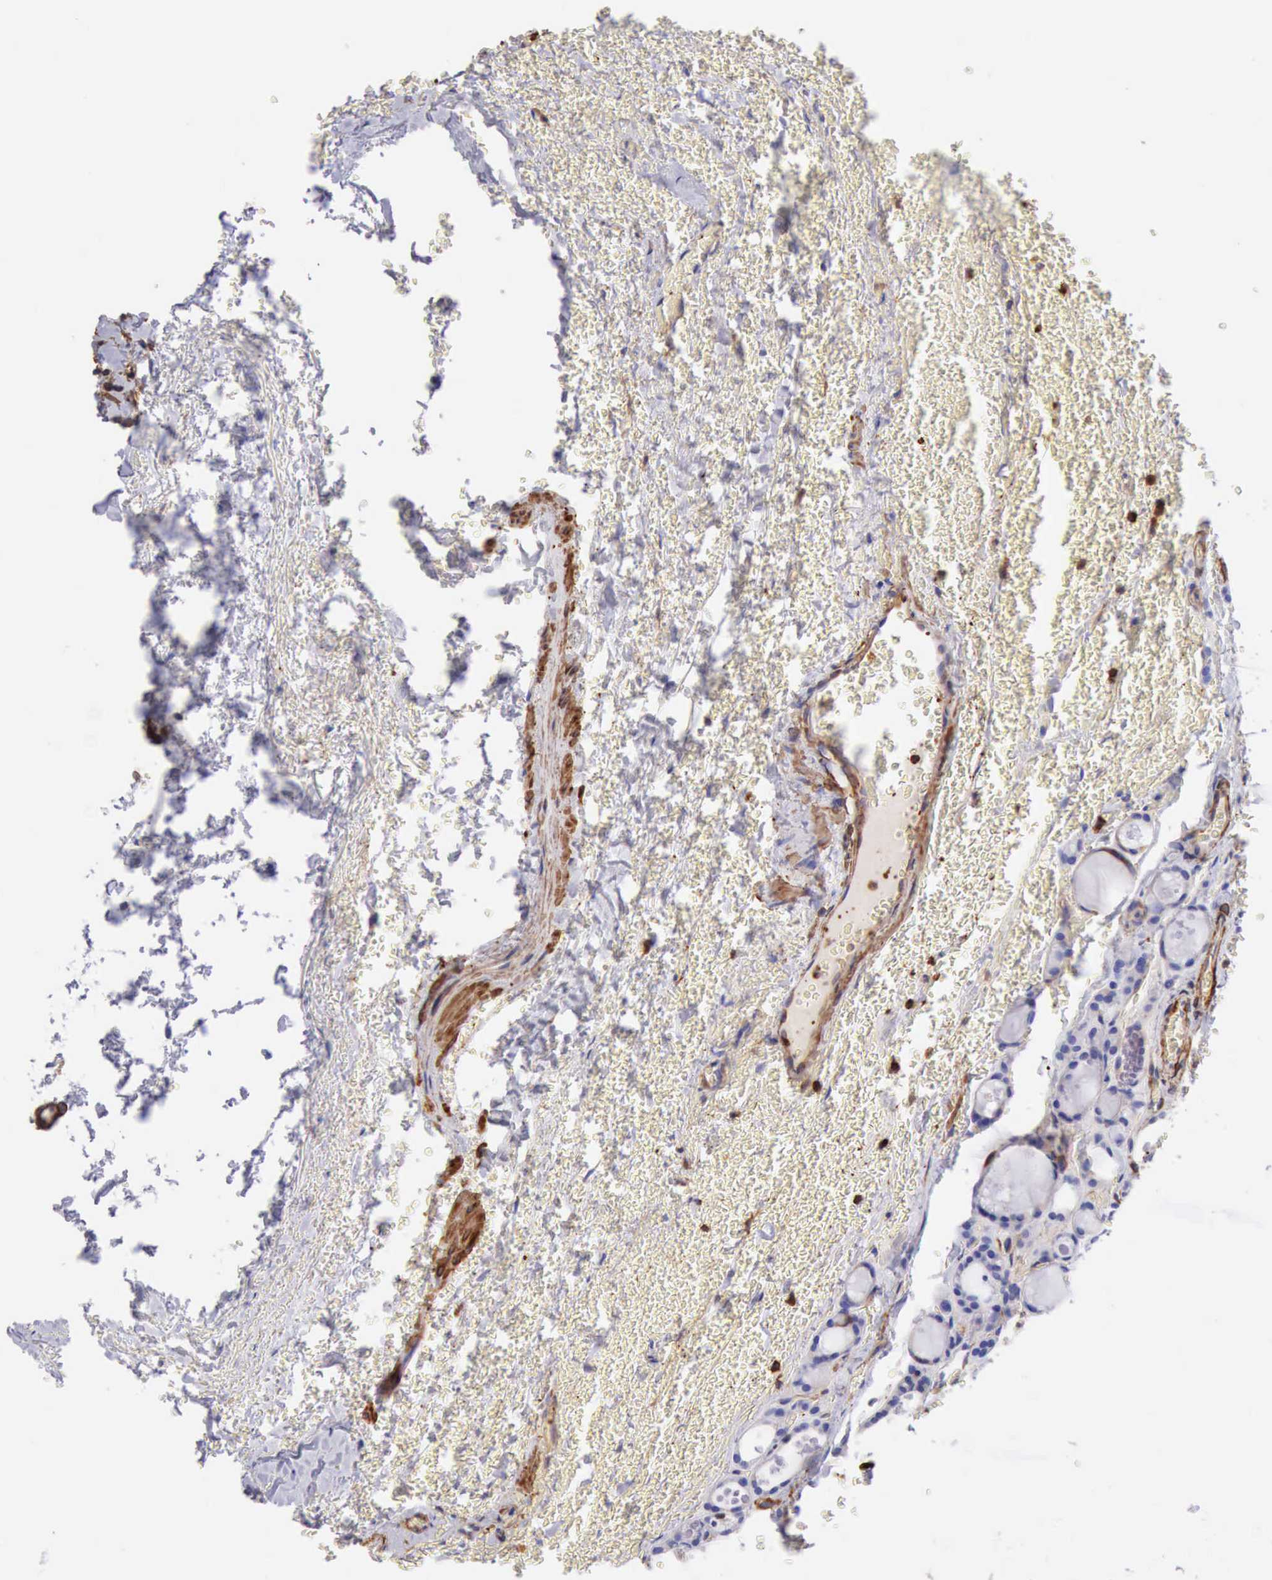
{"staining": {"intensity": "negative", "quantity": "none", "location": "none"}, "tissue": "thyroid cancer", "cell_type": "Tumor cells", "image_type": "cancer", "snomed": [{"axis": "morphology", "description": "Follicular adenoma carcinoma, NOS"}, {"axis": "topography", "description": "Thyroid gland"}], "caption": "Tumor cells are negative for protein expression in human thyroid follicular adenoma carcinoma.", "gene": "FLNA", "patient": {"sex": "female", "age": 71}}